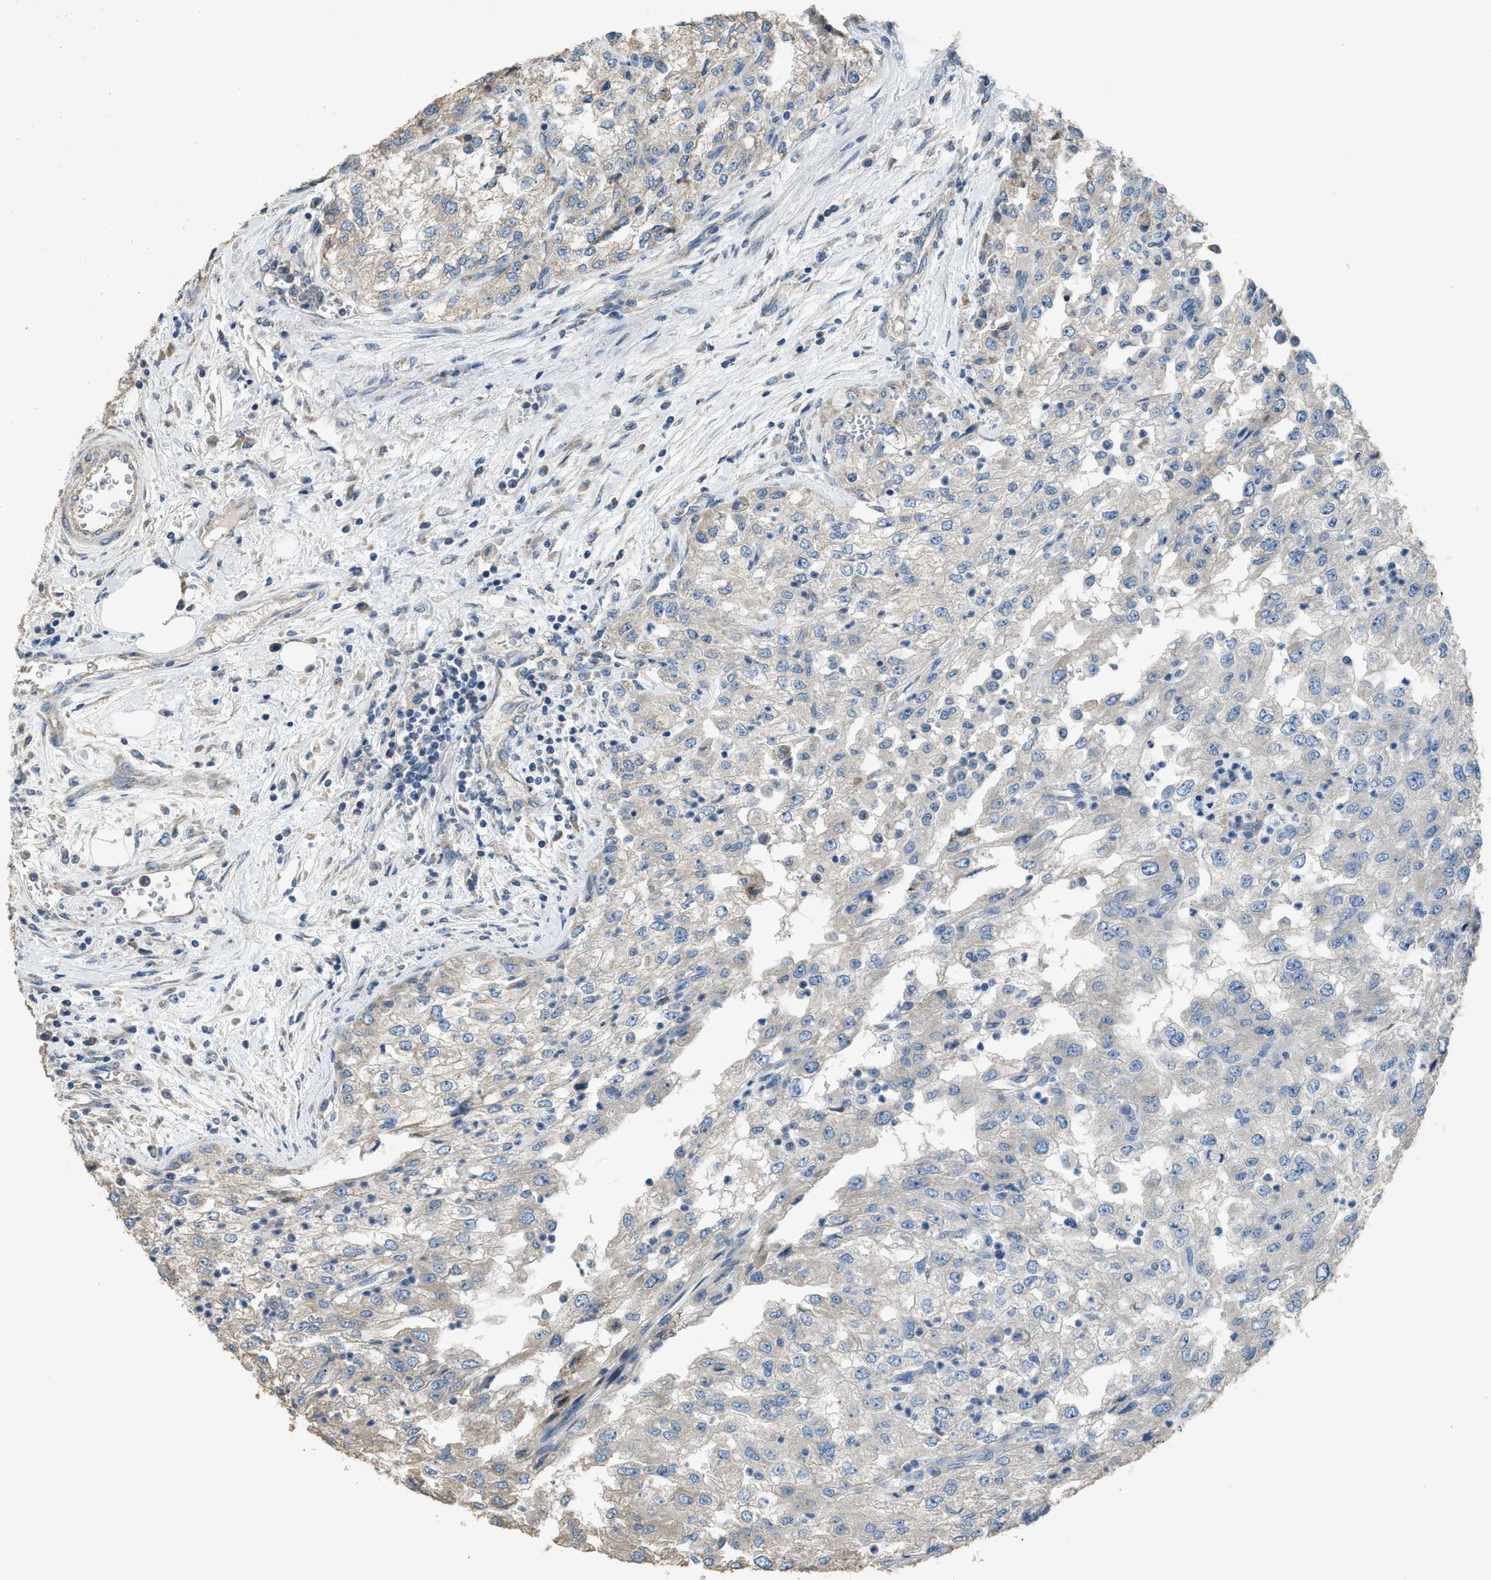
{"staining": {"intensity": "negative", "quantity": "none", "location": "none"}, "tissue": "renal cancer", "cell_type": "Tumor cells", "image_type": "cancer", "snomed": [{"axis": "morphology", "description": "Adenocarcinoma, NOS"}, {"axis": "topography", "description": "Kidney"}], "caption": "The image displays no significant expression in tumor cells of adenocarcinoma (renal). (DAB (3,3'-diaminobenzidine) IHC with hematoxylin counter stain).", "gene": "TMEM150A", "patient": {"sex": "female", "age": 54}}